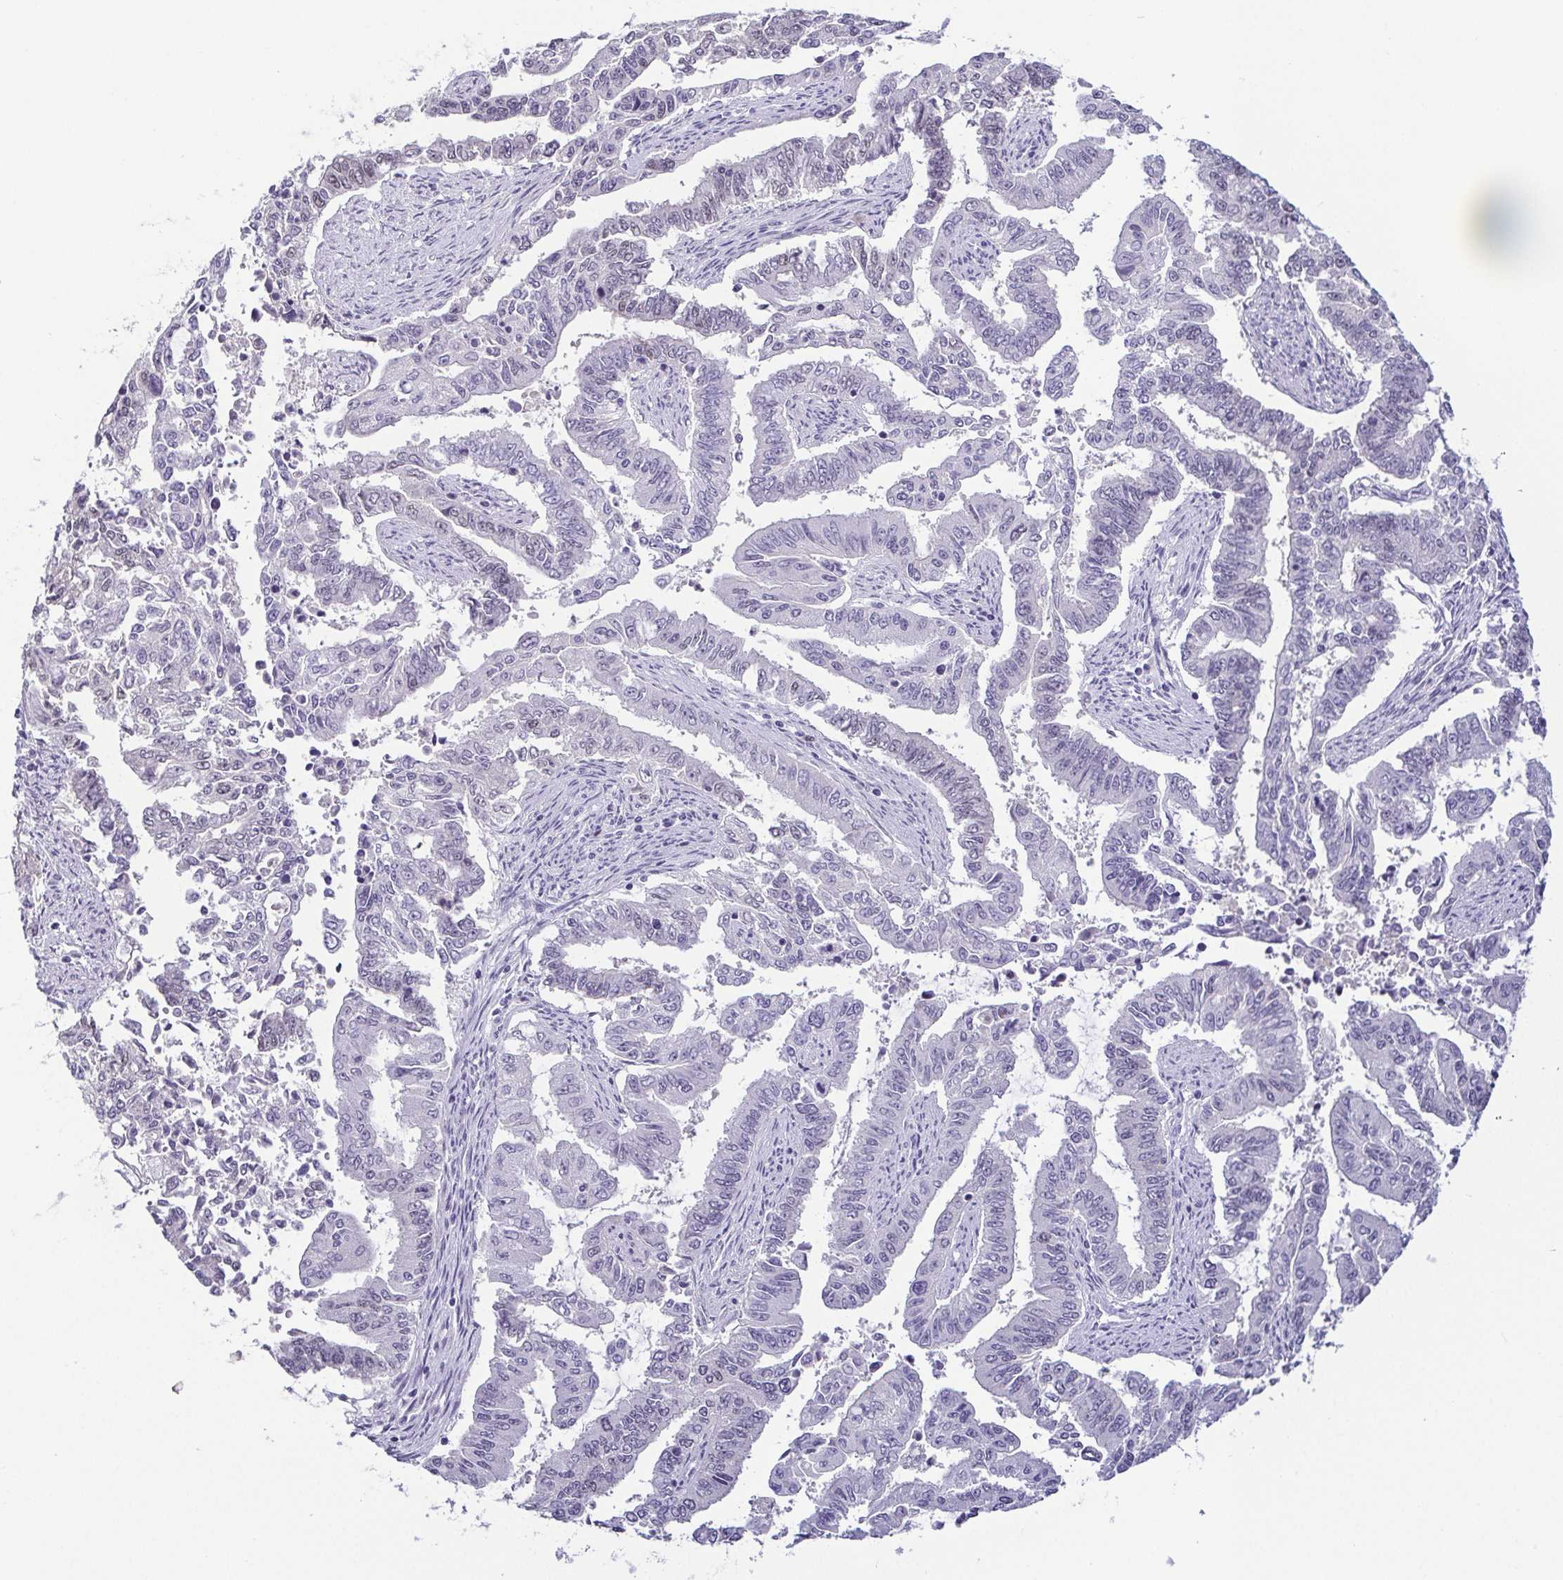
{"staining": {"intensity": "negative", "quantity": "none", "location": "none"}, "tissue": "endometrial cancer", "cell_type": "Tumor cells", "image_type": "cancer", "snomed": [{"axis": "morphology", "description": "Adenocarcinoma, NOS"}, {"axis": "topography", "description": "Uterus"}], "caption": "There is no significant staining in tumor cells of adenocarcinoma (endometrial). (DAB (3,3'-diaminobenzidine) immunohistochemistry visualized using brightfield microscopy, high magnification).", "gene": "TCF3", "patient": {"sex": "female", "age": 59}}